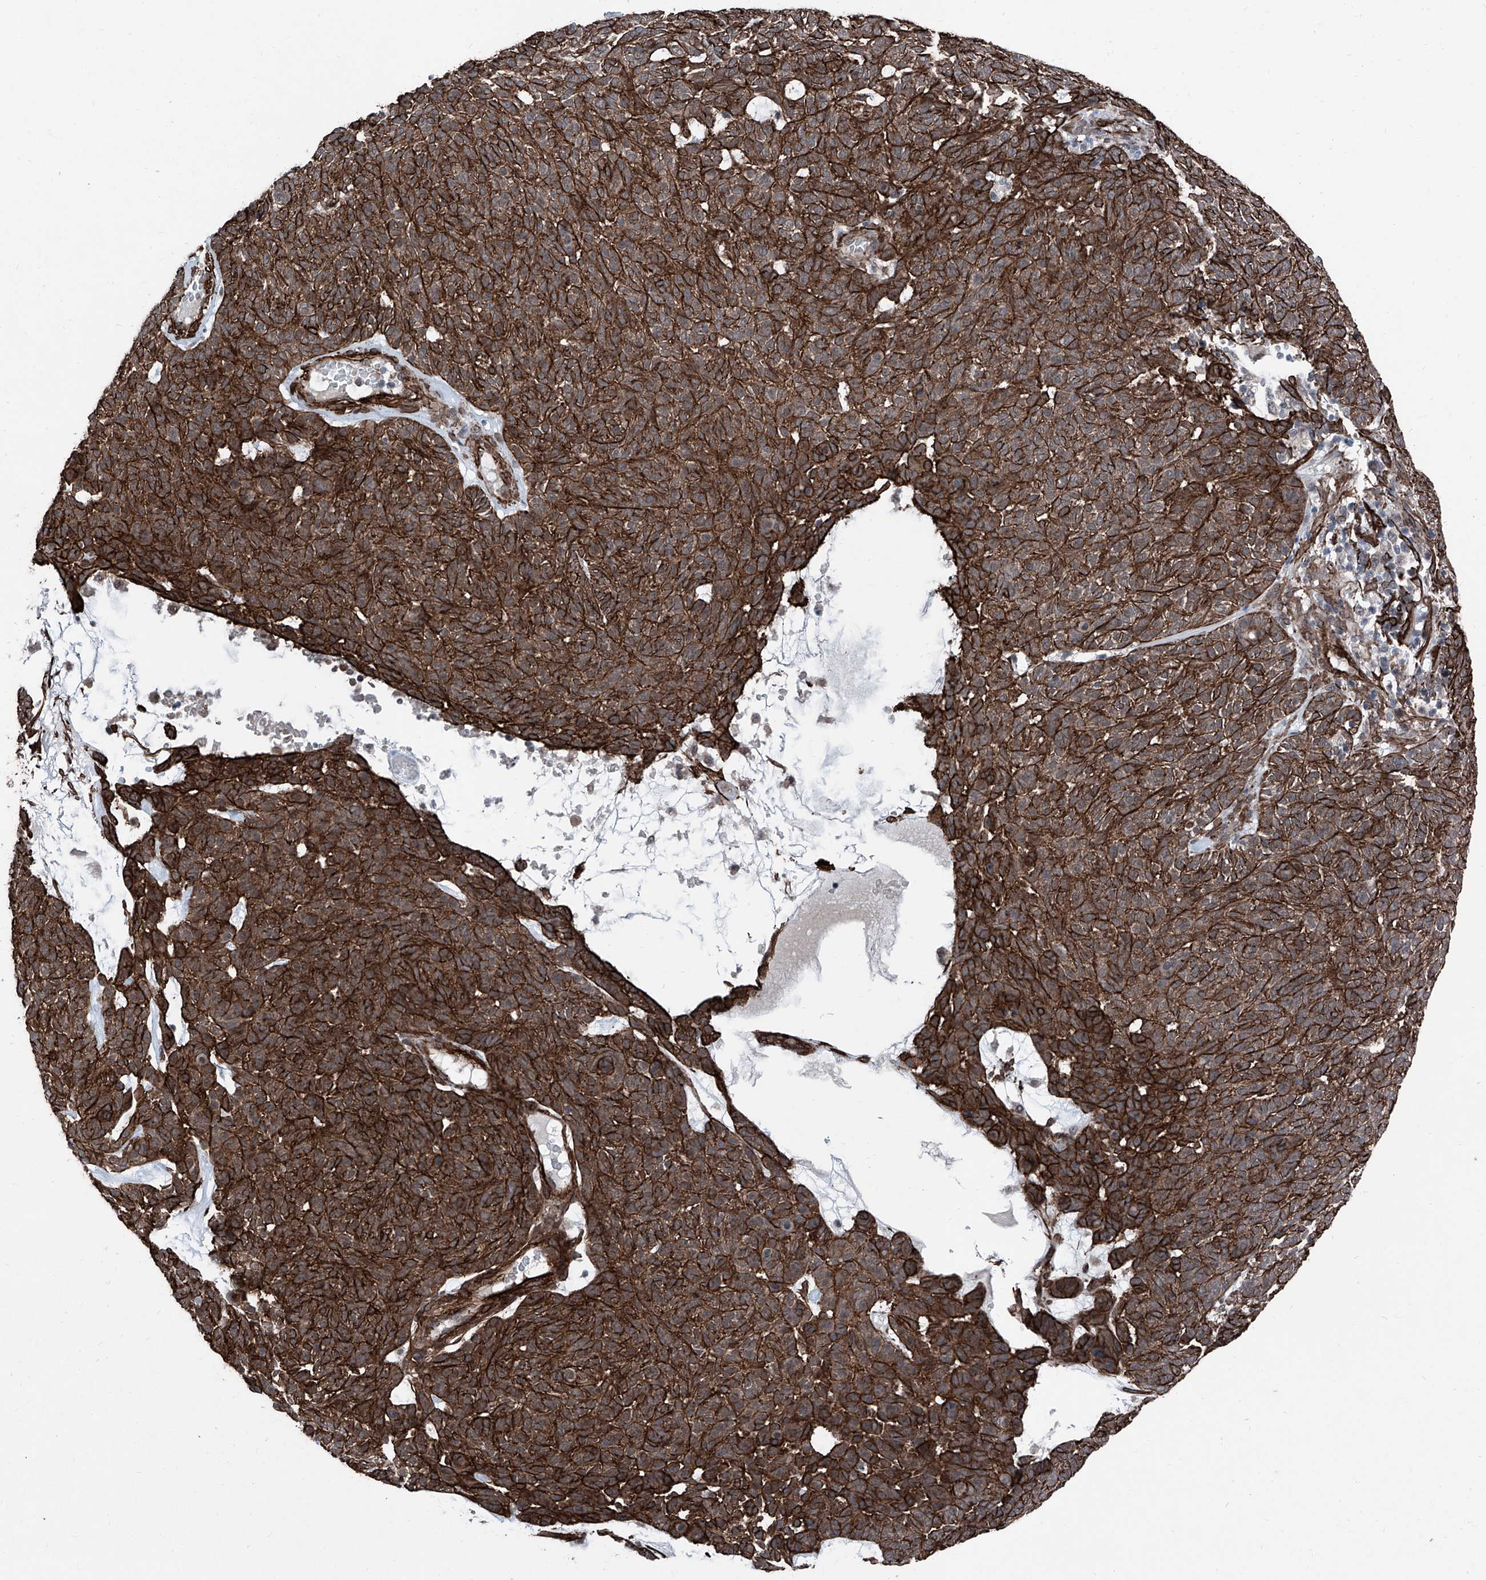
{"staining": {"intensity": "strong", "quantity": ">75%", "location": "cytoplasmic/membranous"}, "tissue": "skin cancer", "cell_type": "Tumor cells", "image_type": "cancer", "snomed": [{"axis": "morphology", "description": "Squamous cell carcinoma, NOS"}, {"axis": "topography", "description": "Skin"}], "caption": "This histopathology image demonstrates immunohistochemistry (IHC) staining of squamous cell carcinoma (skin), with high strong cytoplasmic/membranous positivity in approximately >75% of tumor cells.", "gene": "COA7", "patient": {"sex": "female", "age": 90}}